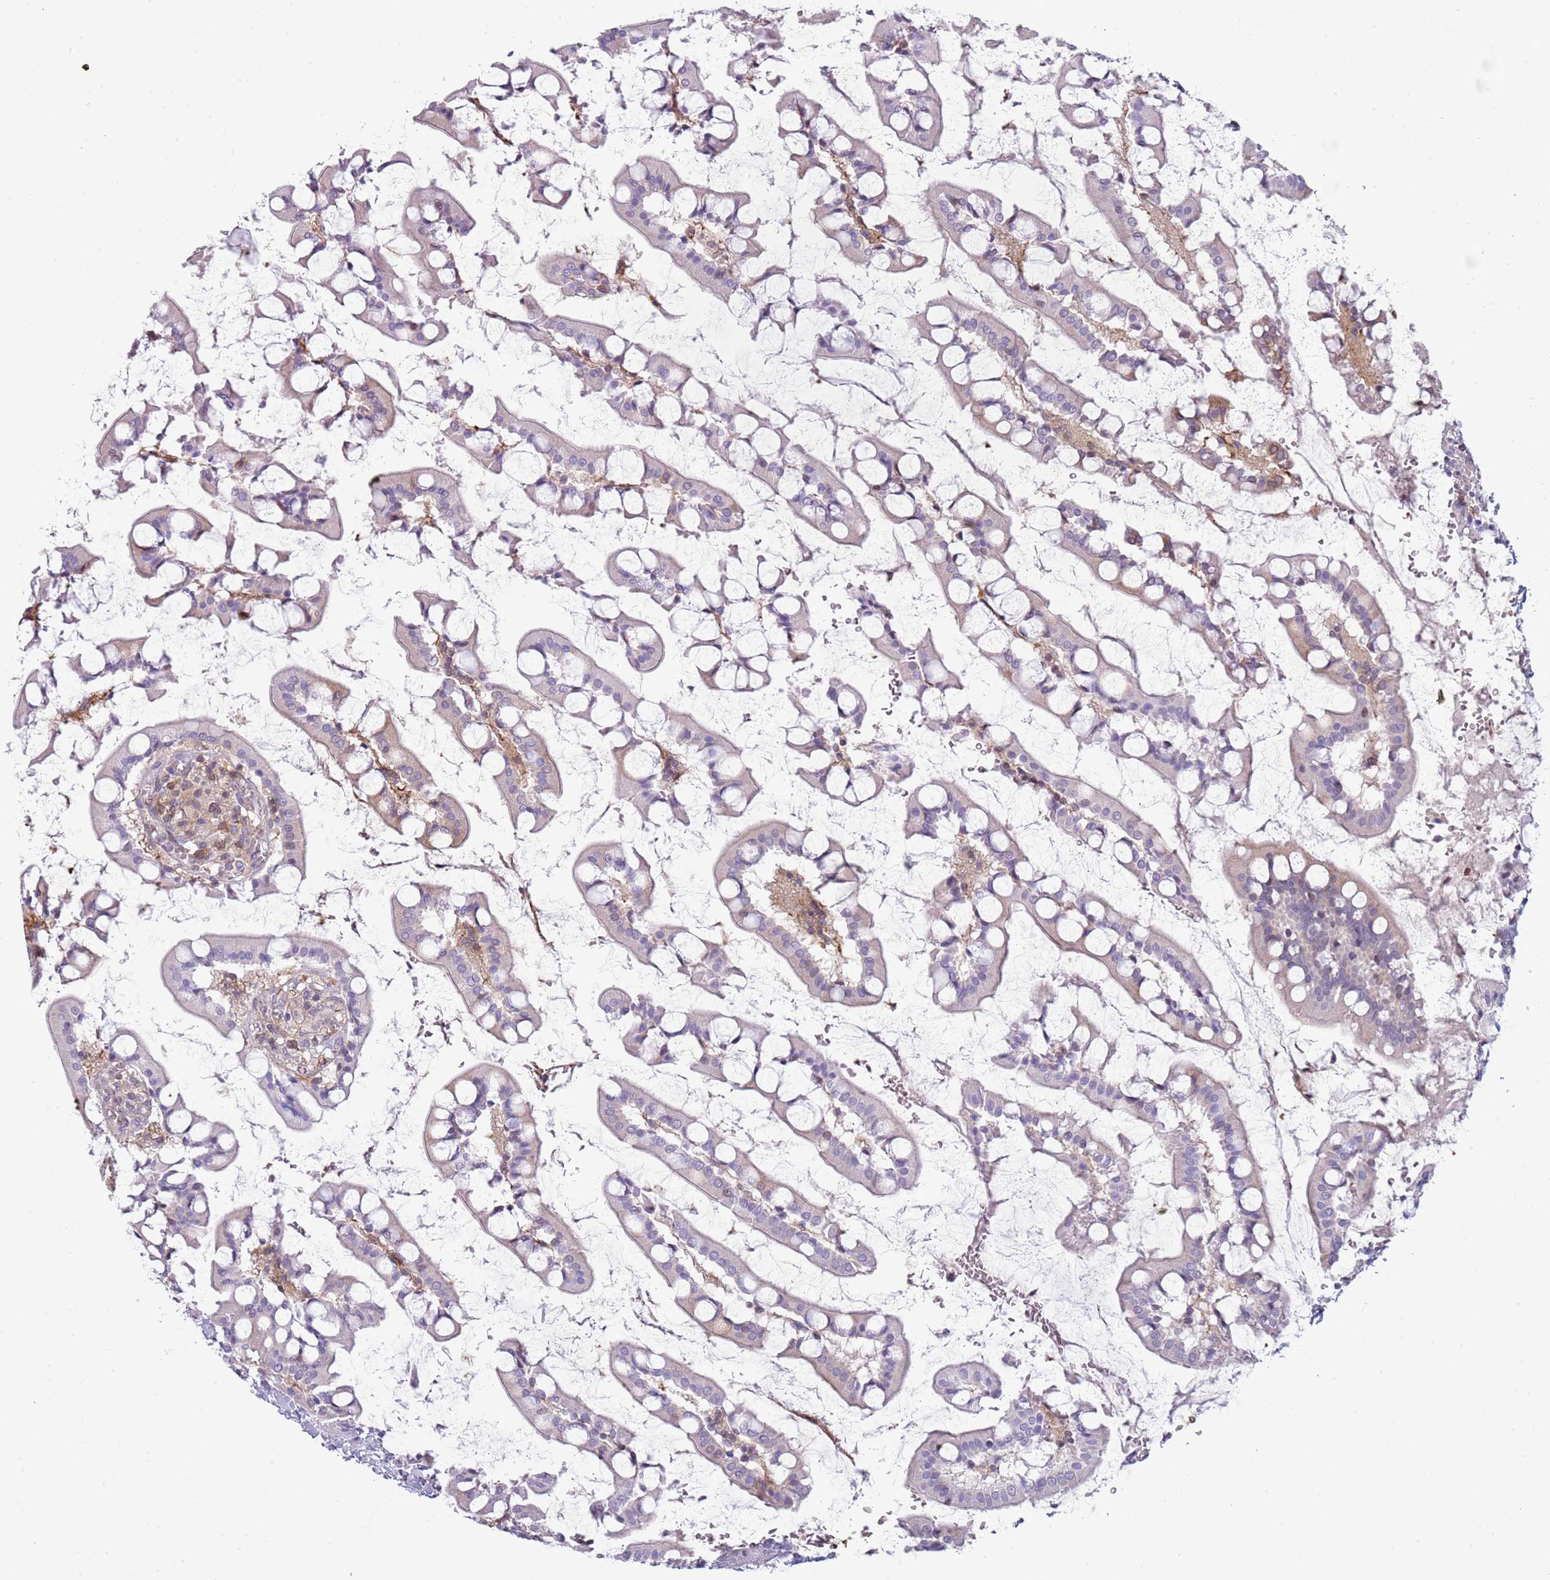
{"staining": {"intensity": "moderate", "quantity": "25%-75%", "location": "cytoplasmic/membranous,nuclear"}, "tissue": "small intestine", "cell_type": "Glandular cells", "image_type": "normal", "snomed": [{"axis": "morphology", "description": "Normal tissue, NOS"}, {"axis": "topography", "description": "Small intestine"}], "caption": "Immunohistochemistry (DAB (3,3'-diaminobenzidine)) staining of unremarkable human small intestine reveals moderate cytoplasmic/membranous,nuclear protein expression in about 25%-75% of glandular cells.", "gene": "NBPF4", "patient": {"sex": "male", "age": 52}}